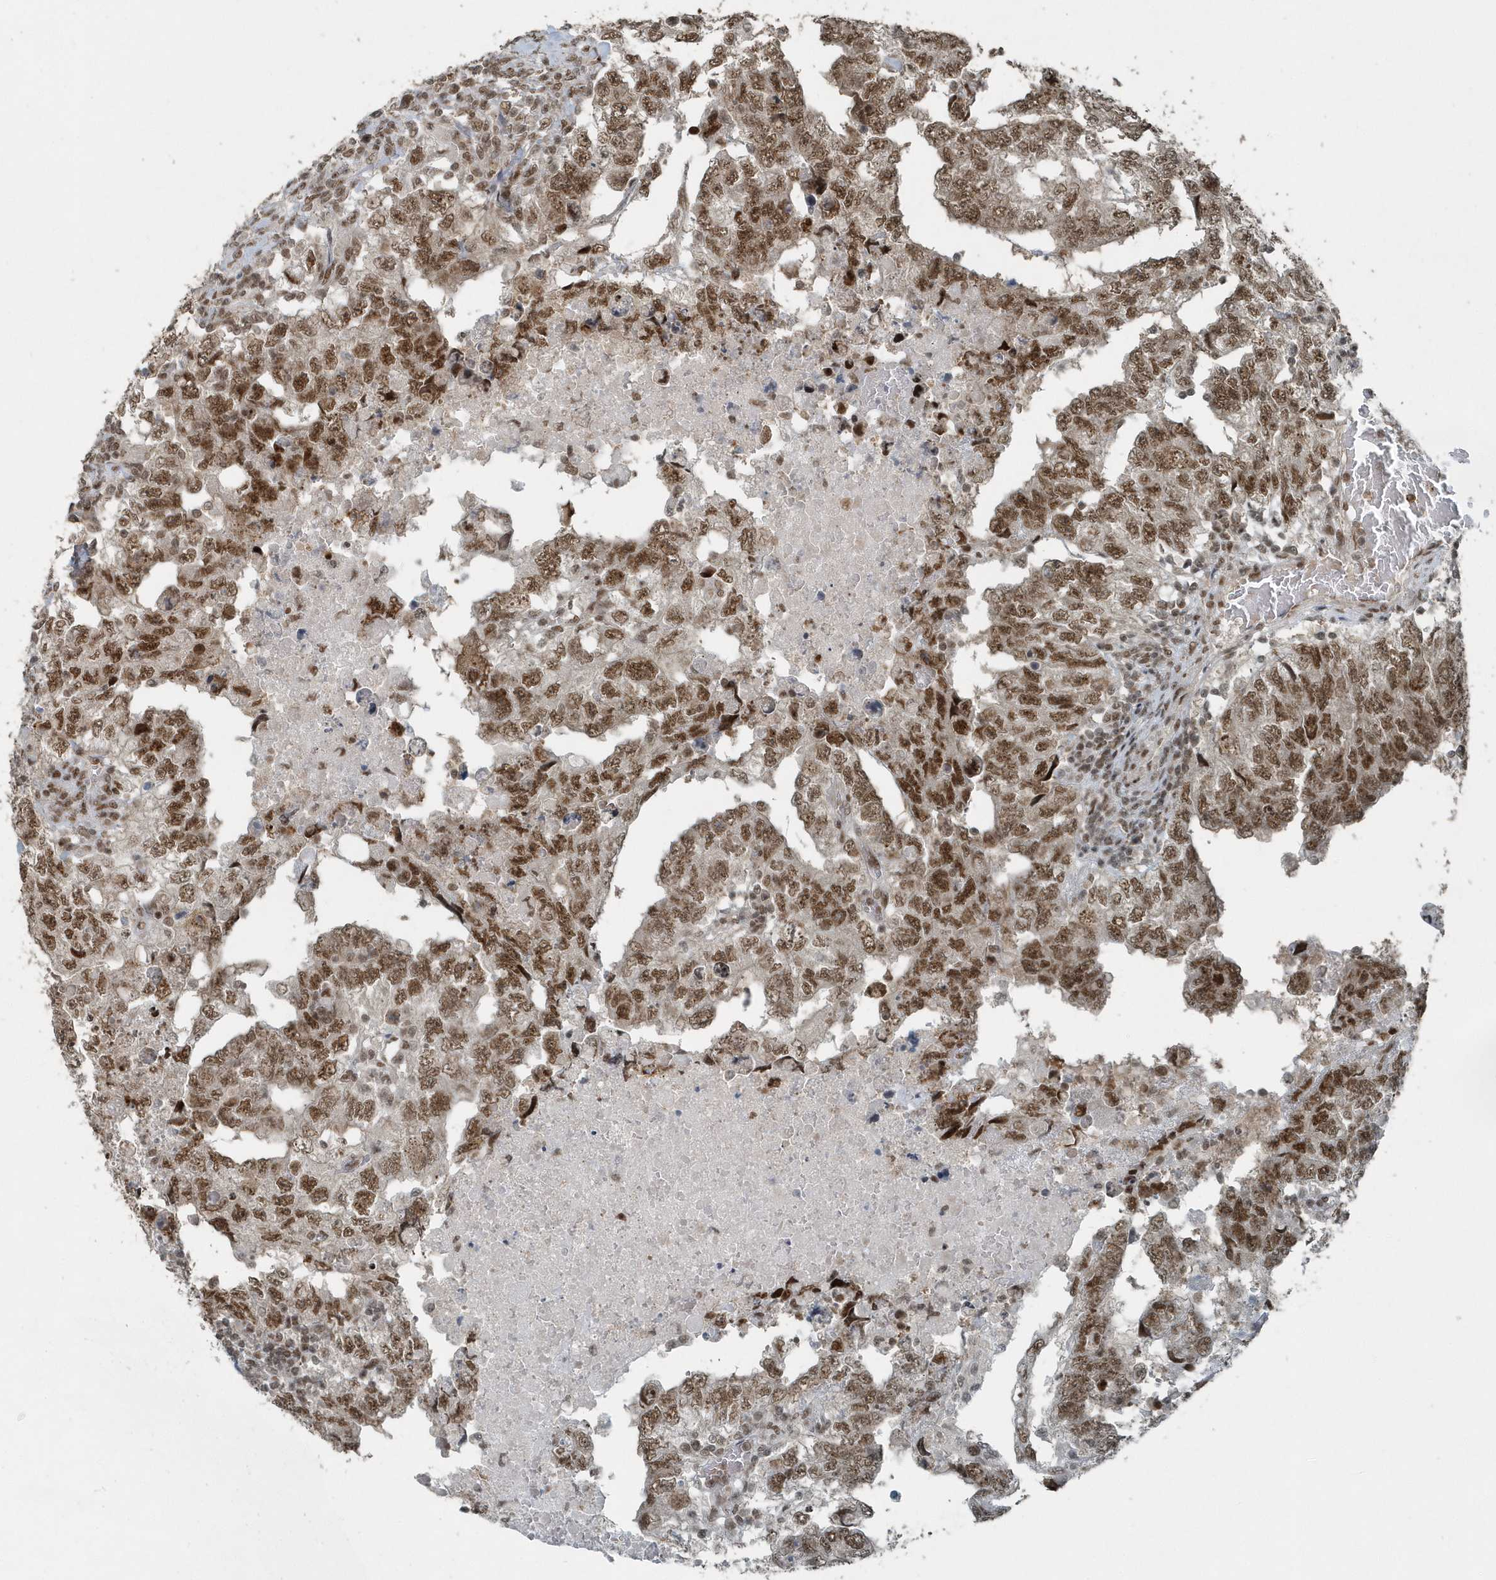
{"staining": {"intensity": "moderate", "quantity": ">75%", "location": "nuclear"}, "tissue": "testis cancer", "cell_type": "Tumor cells", "image_type": "cancer", "snomed": [{"axis": "morphology", "description": "Carcinoma, Embryonal, NOS"}, {"axis": "topography", "description": "Testis"}], "caption": "Immunohistochemical staining of human embryonal carcinoma (testis) reveals moderate nuclear protein expression in approximately >75% of tumor cells. (Stains: DAB in brown, nuclei in blue, Microscopy: brightfield microscopy at high magnification).", "gene": "YTHDC1", "patient": {"sex": "male", "age": 36}}